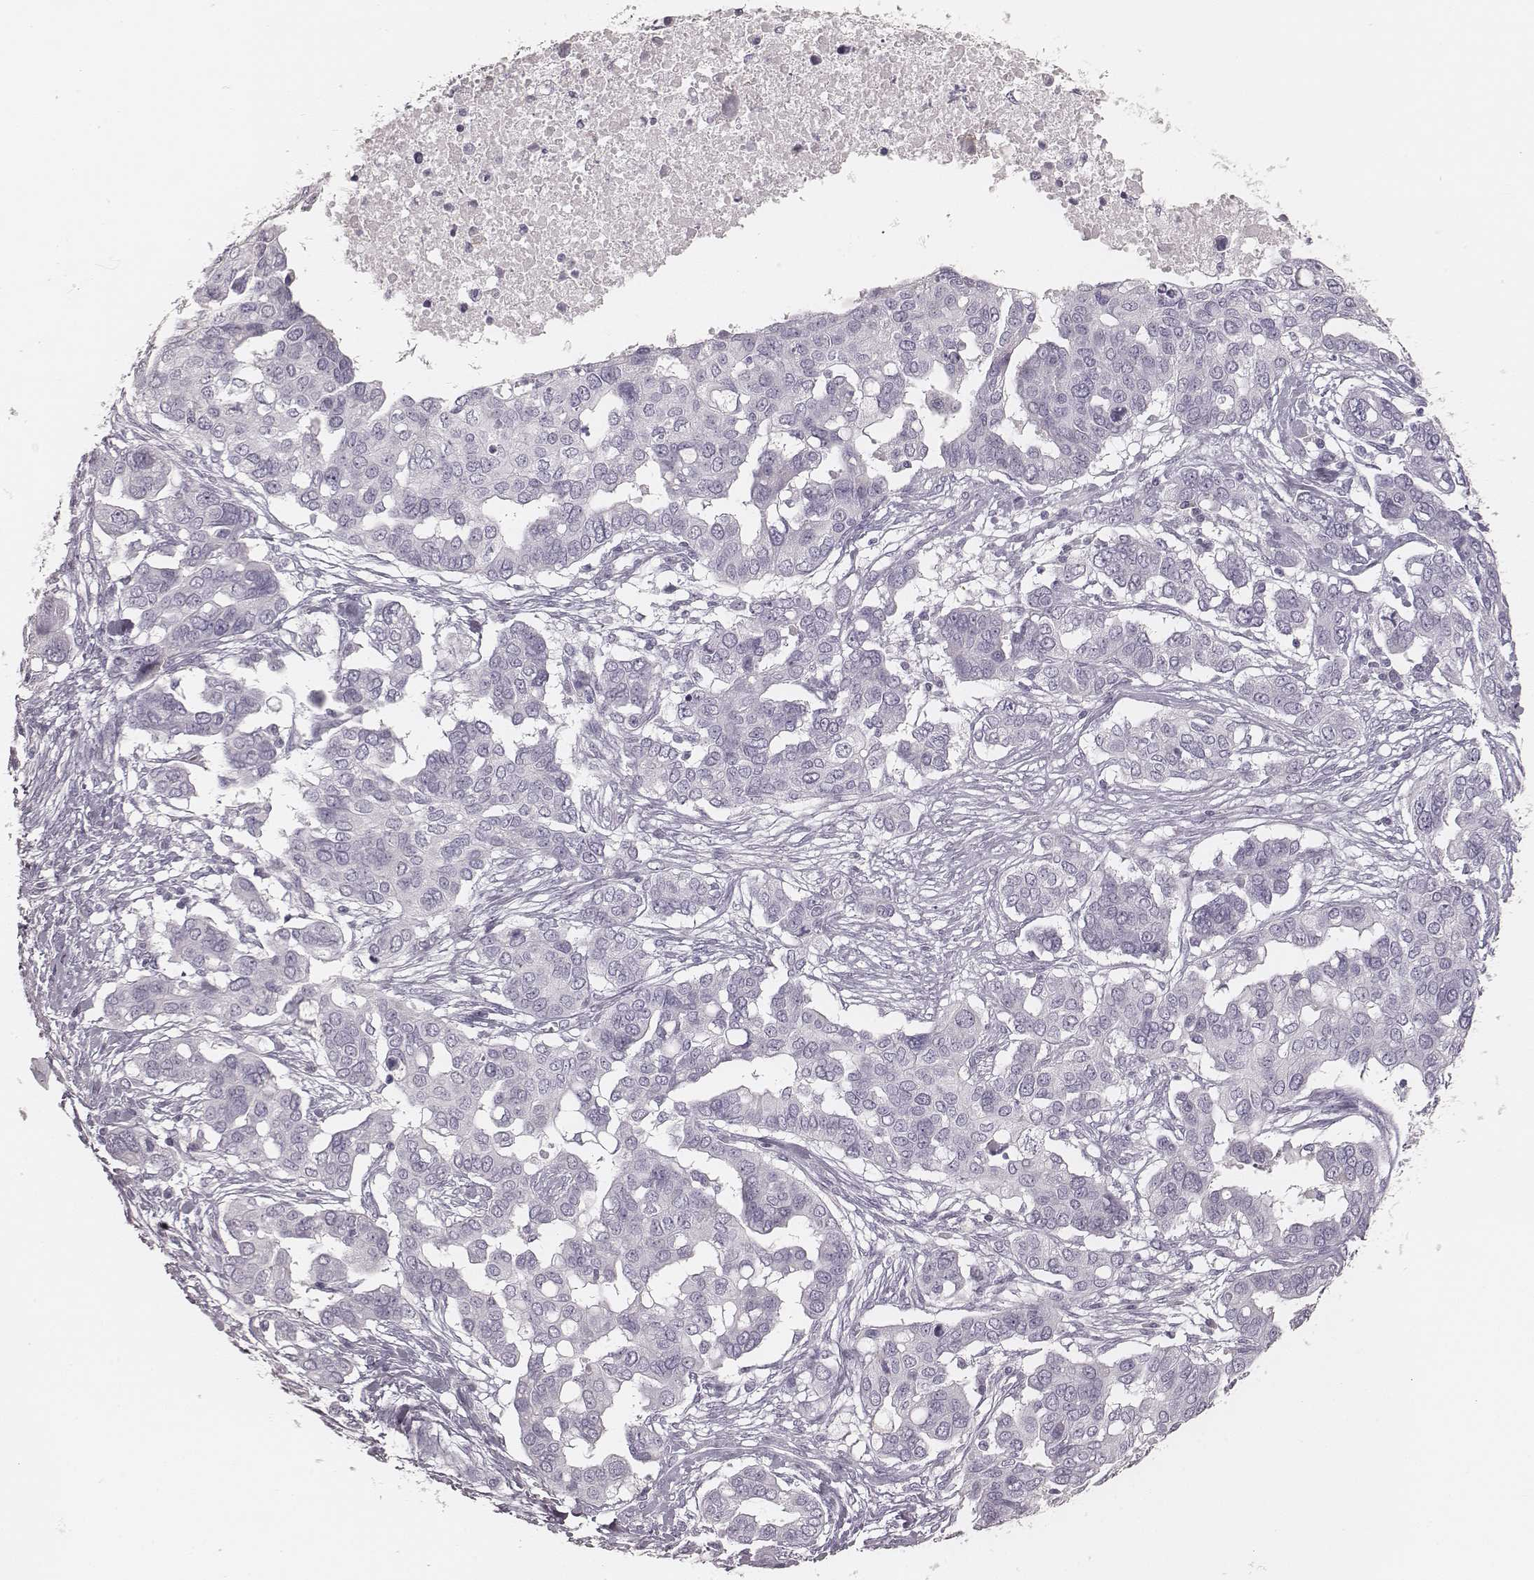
{"staining": {"intensity": "negative", "quantity": "none", "location": "none"}, "tissue": "ovarian cancer", "cell_type": "Tumor cells", "image_type": "cancer", "snomed": [{"axis": "morphology", "description": "Carcinoma, endometroid"}, {"axis": "topography", "description": "Ovary"}], "caption": "Tumor cells are negative for brown protein staining in ovarian cancer. (Immunohistochemistry (ihc), brightfield microscopy, high magnification).", "gene": "KRT82", "patient": {"sex": "female", "age": 78}}